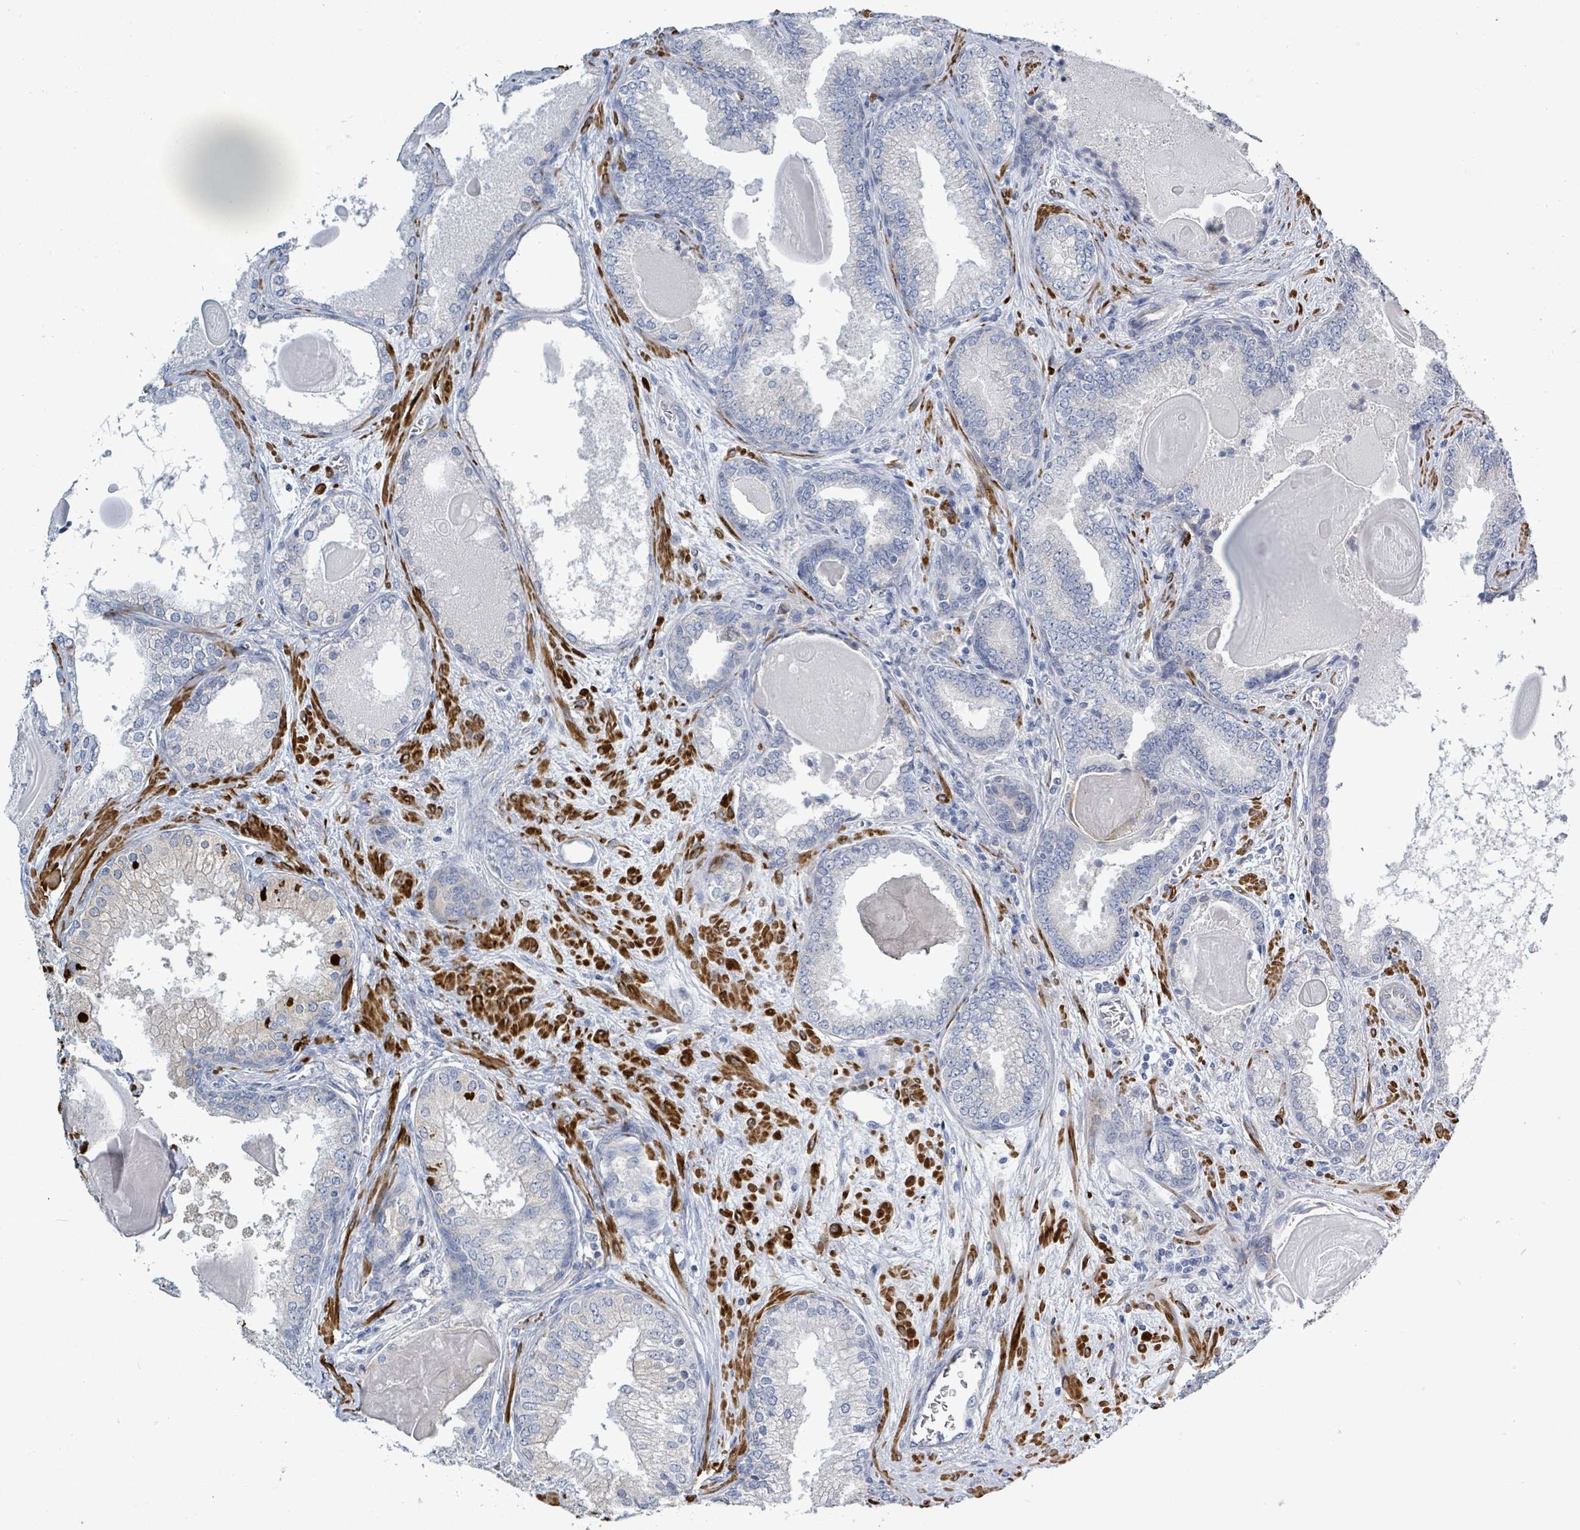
{"staining": {"intensity": "negative", "quantity": "none", "location": "none"}, "tissue": "prostate cancer", "cell_type": "Tumor cells", "image_type": "cancer", "snomed": [{"axis": "morphology", "description": "Adenocarcinoma, High grade"}, {"axis": "topography", "description": "Prostate"}], "caption": "This is an immunohistochemistry histopathology image of human prostate cancer (high-grade adenocarcinoma). There is no positivity in tumor cells.", "gene": "SIRPB1", "patient": {"sex": "male", "age": 63}}